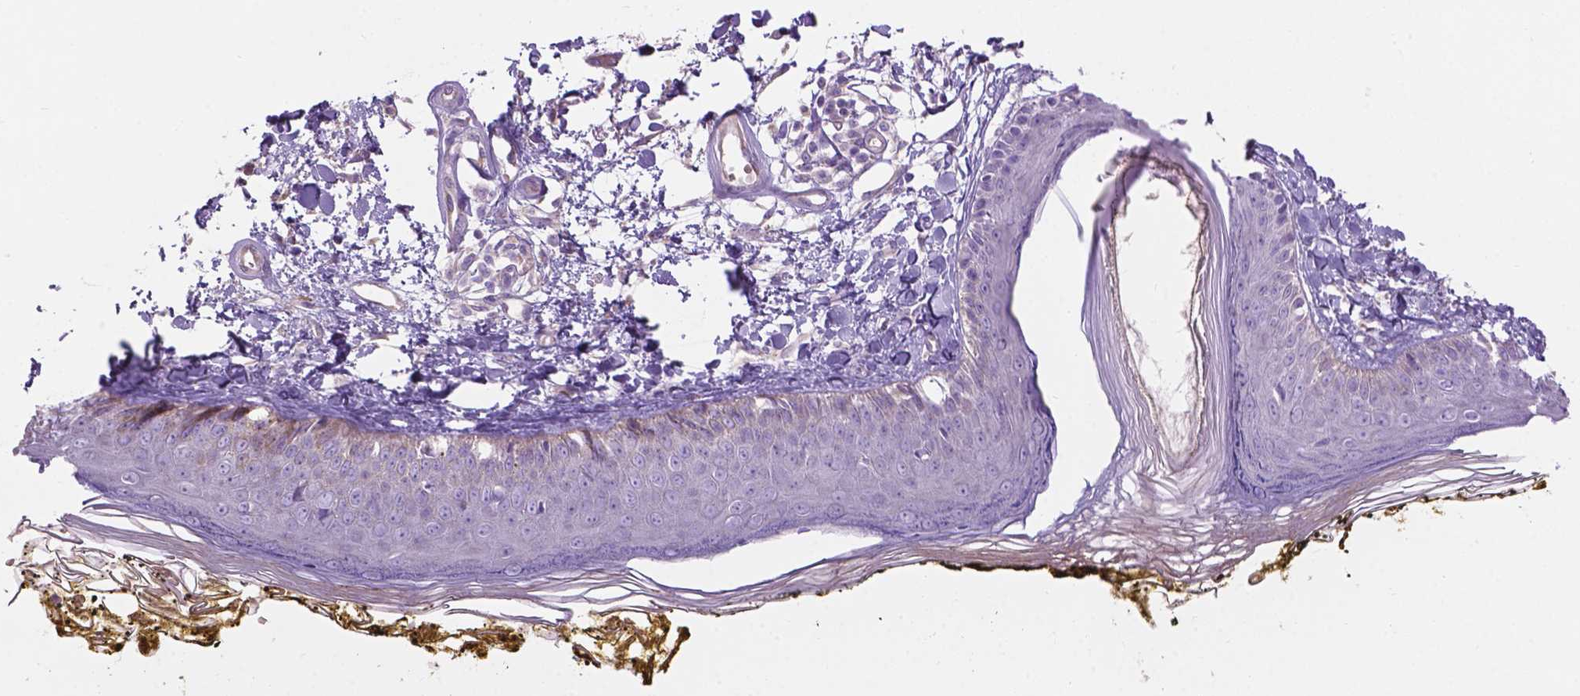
{"staining": {"intensity": "negative", "quantity": "none", "location": "none"}, "tissue": "skin", "cell_type": "Fibroblasts", "image_type": "normal", "snomed": [{"axis": "morphology", "description": "Normal tissue, NOS"}, {"axis": "topography", "description": "Skin"}], "caption": "IHC micrograph of normal skin: human skin stained with DAB displays no significant protein expression in fibroblasts.", "gene": "NOXO1", "patient": {"sex": "male", "age": 76}}